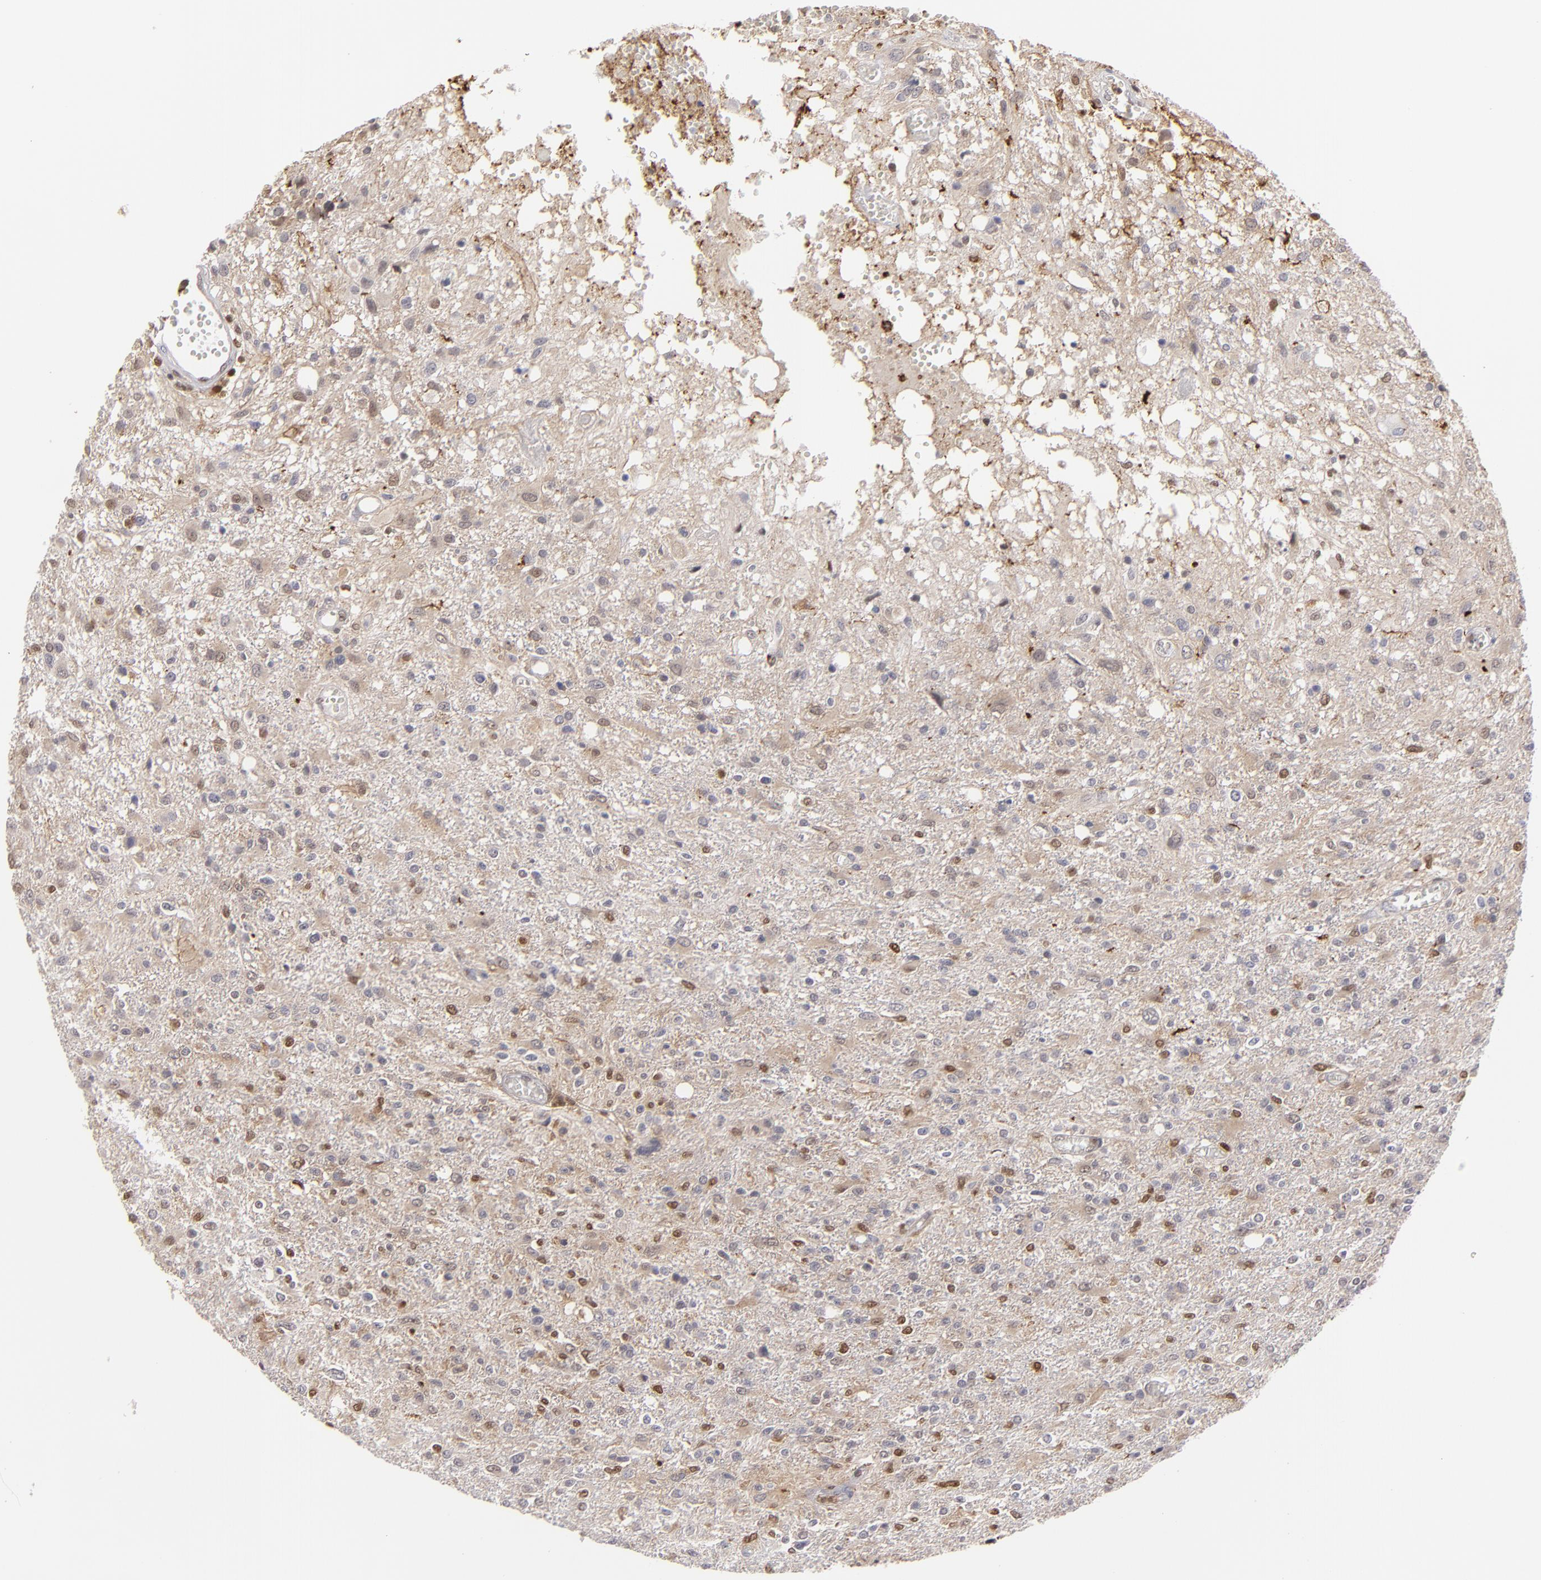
{"staining": {"intensity": "weak", "quantity": "<25%", "location": "cytoplasmic/membranous,nuclear"}, "tissue": "glioma", "cell_type": "Tumor cells", "image_type": "cancer", "snomed": [{"axis": "morphology", "description": "Glioma, malignant, High grade"}, {"axis": "topography", "description": "Cerebral cortex"}], "caption": "Glioma was stained to show a protein in brown. There is no significant staining in tumor cells. (Brightfield microscopy of DAB immunohistochemistry at high magnification).", "gene": "GSR", "patient": {"sex": "male", "age": 76}}